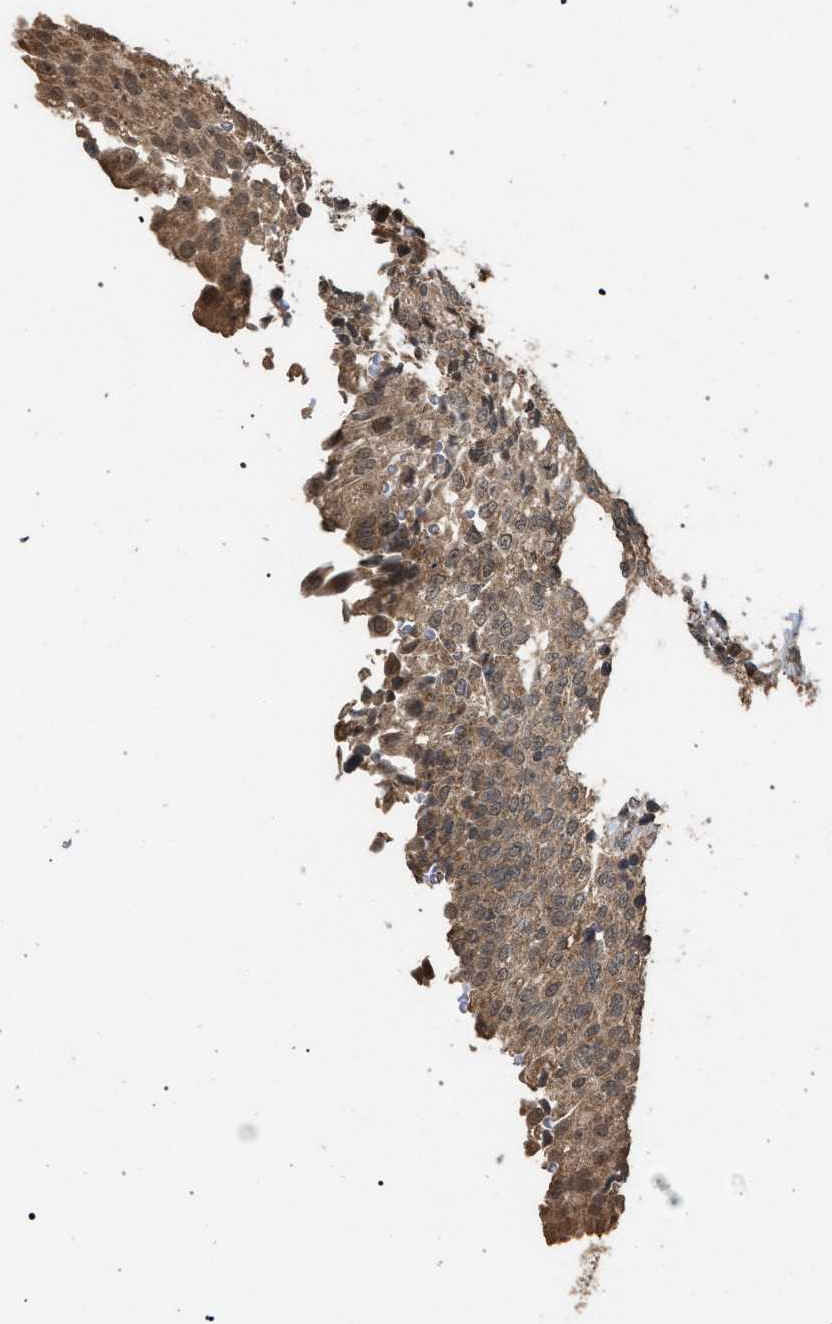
{"staining": {"intensity": "moderate", "quantity": ">75%", "location": "cytoplasmic/membranous"}, "tissue": "urinary bladder", "cell_type": "Urothelial cells", "image_type": "normal", "snomed": [{"axis": "morphology", "description": "Urothelial carcinoma, High grade"}, {"axis": "topography", "description": "Urinary bladder"}], "caption": "Brown immunohistochemical staining in normal human urinary bladder reveals moderate cytoplasmic/membranous staining in about >75% of urothelial cells.", "gene": "NAA35", "patient": {"sex": "male", "age": 46}}